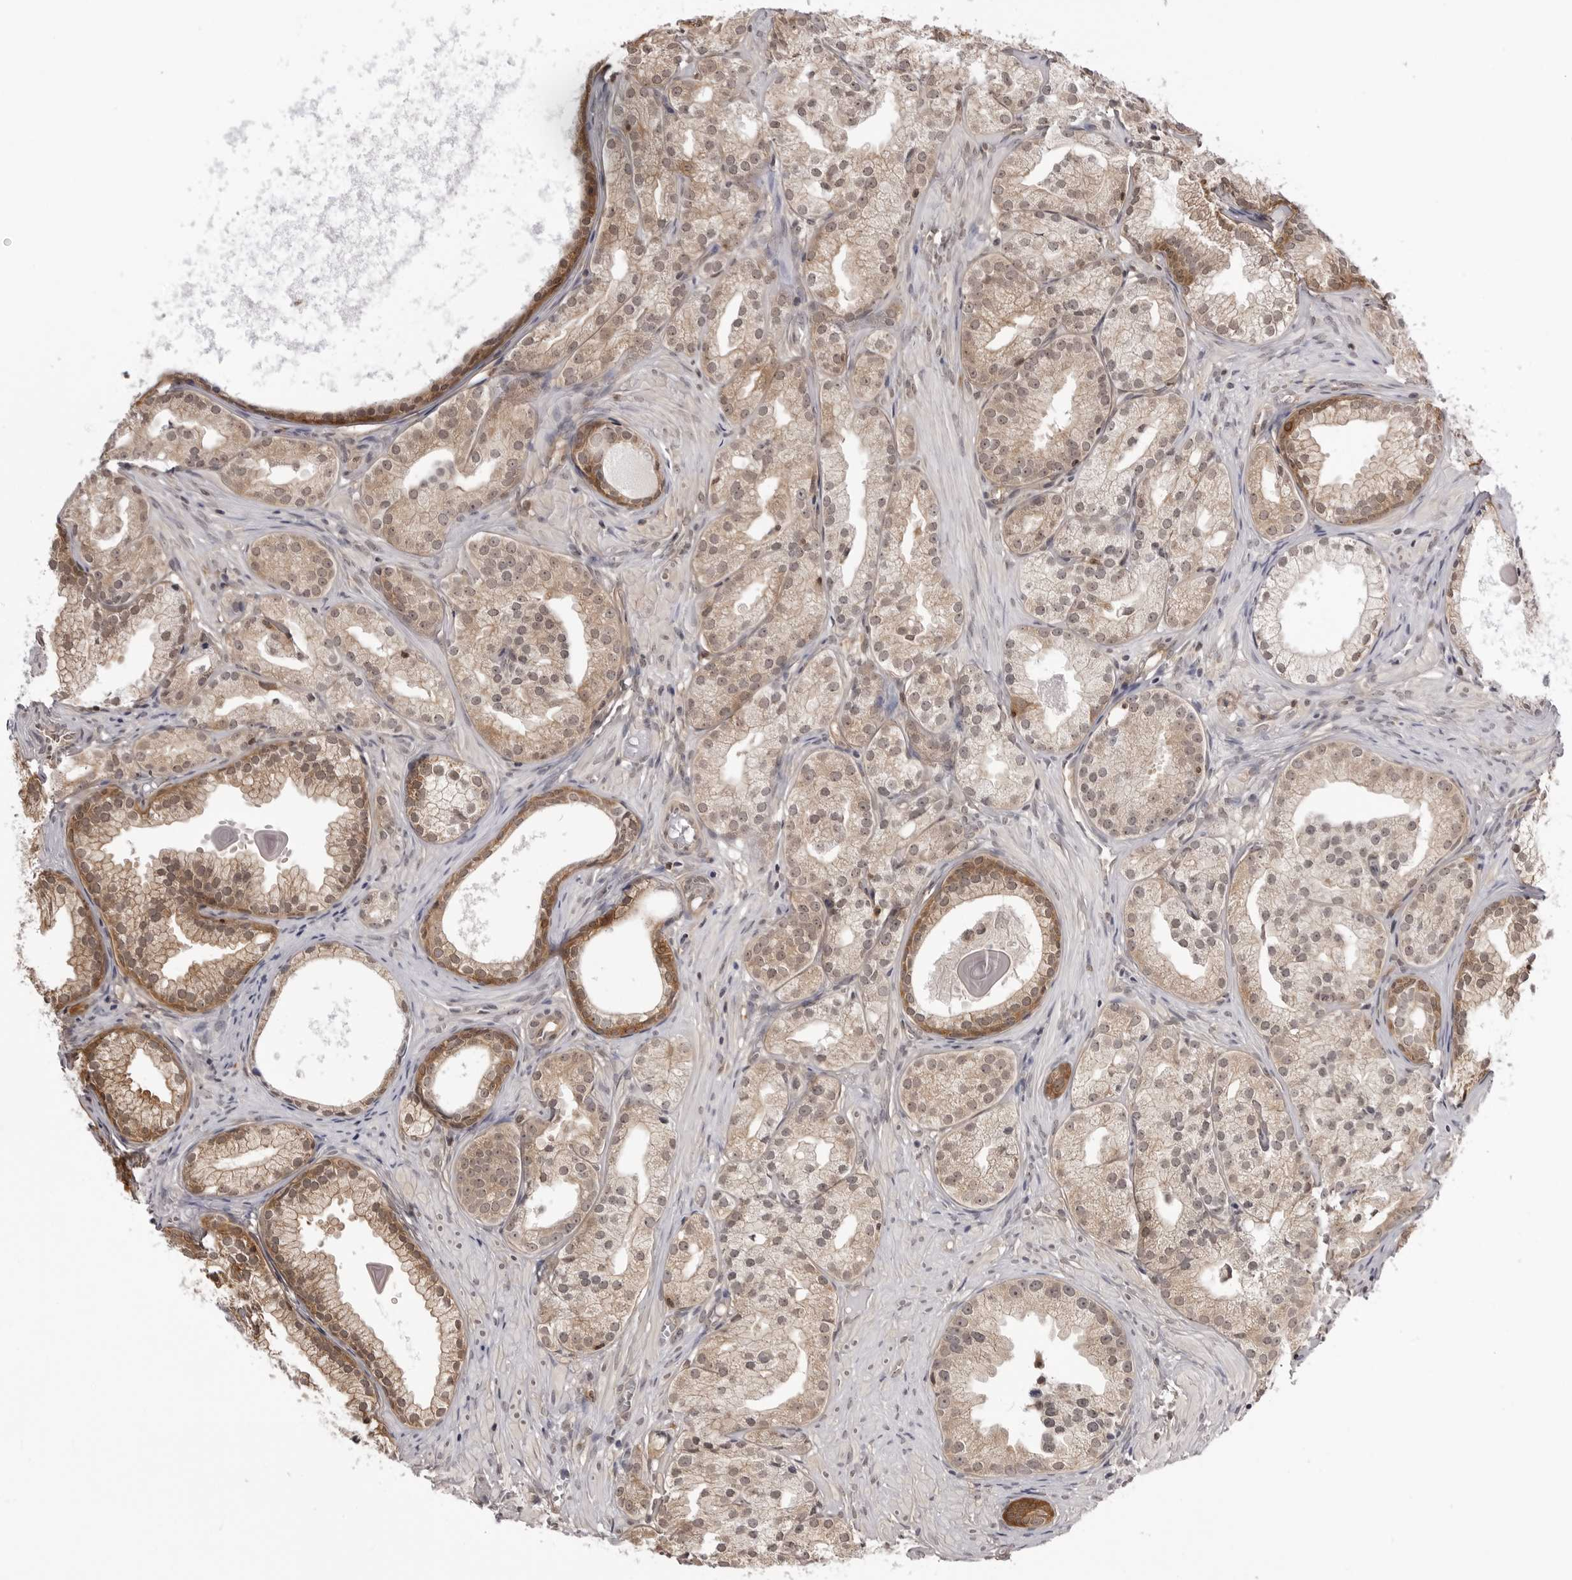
{"staining": {"intensity": "weak", "quantity": ">75%", "location": "cytoplasmic/membranous,nuclear"}, "tissue": "prostate cancer", "cell_type": "Tumor cells", "image_type": "cancer", "snomed": [{"axis": "morphology", "description": "Adenocarcinoma, Low grade"}, {"axis": "topography", "description": "Prostate"}], "caption": "Prostate cancer (low-grade adenocarcinoma) stained with a protein marker exhibits weak staining in tumor cells.", "gene": "YWHAG", "patient": {"sex": "male", "age": 88}}